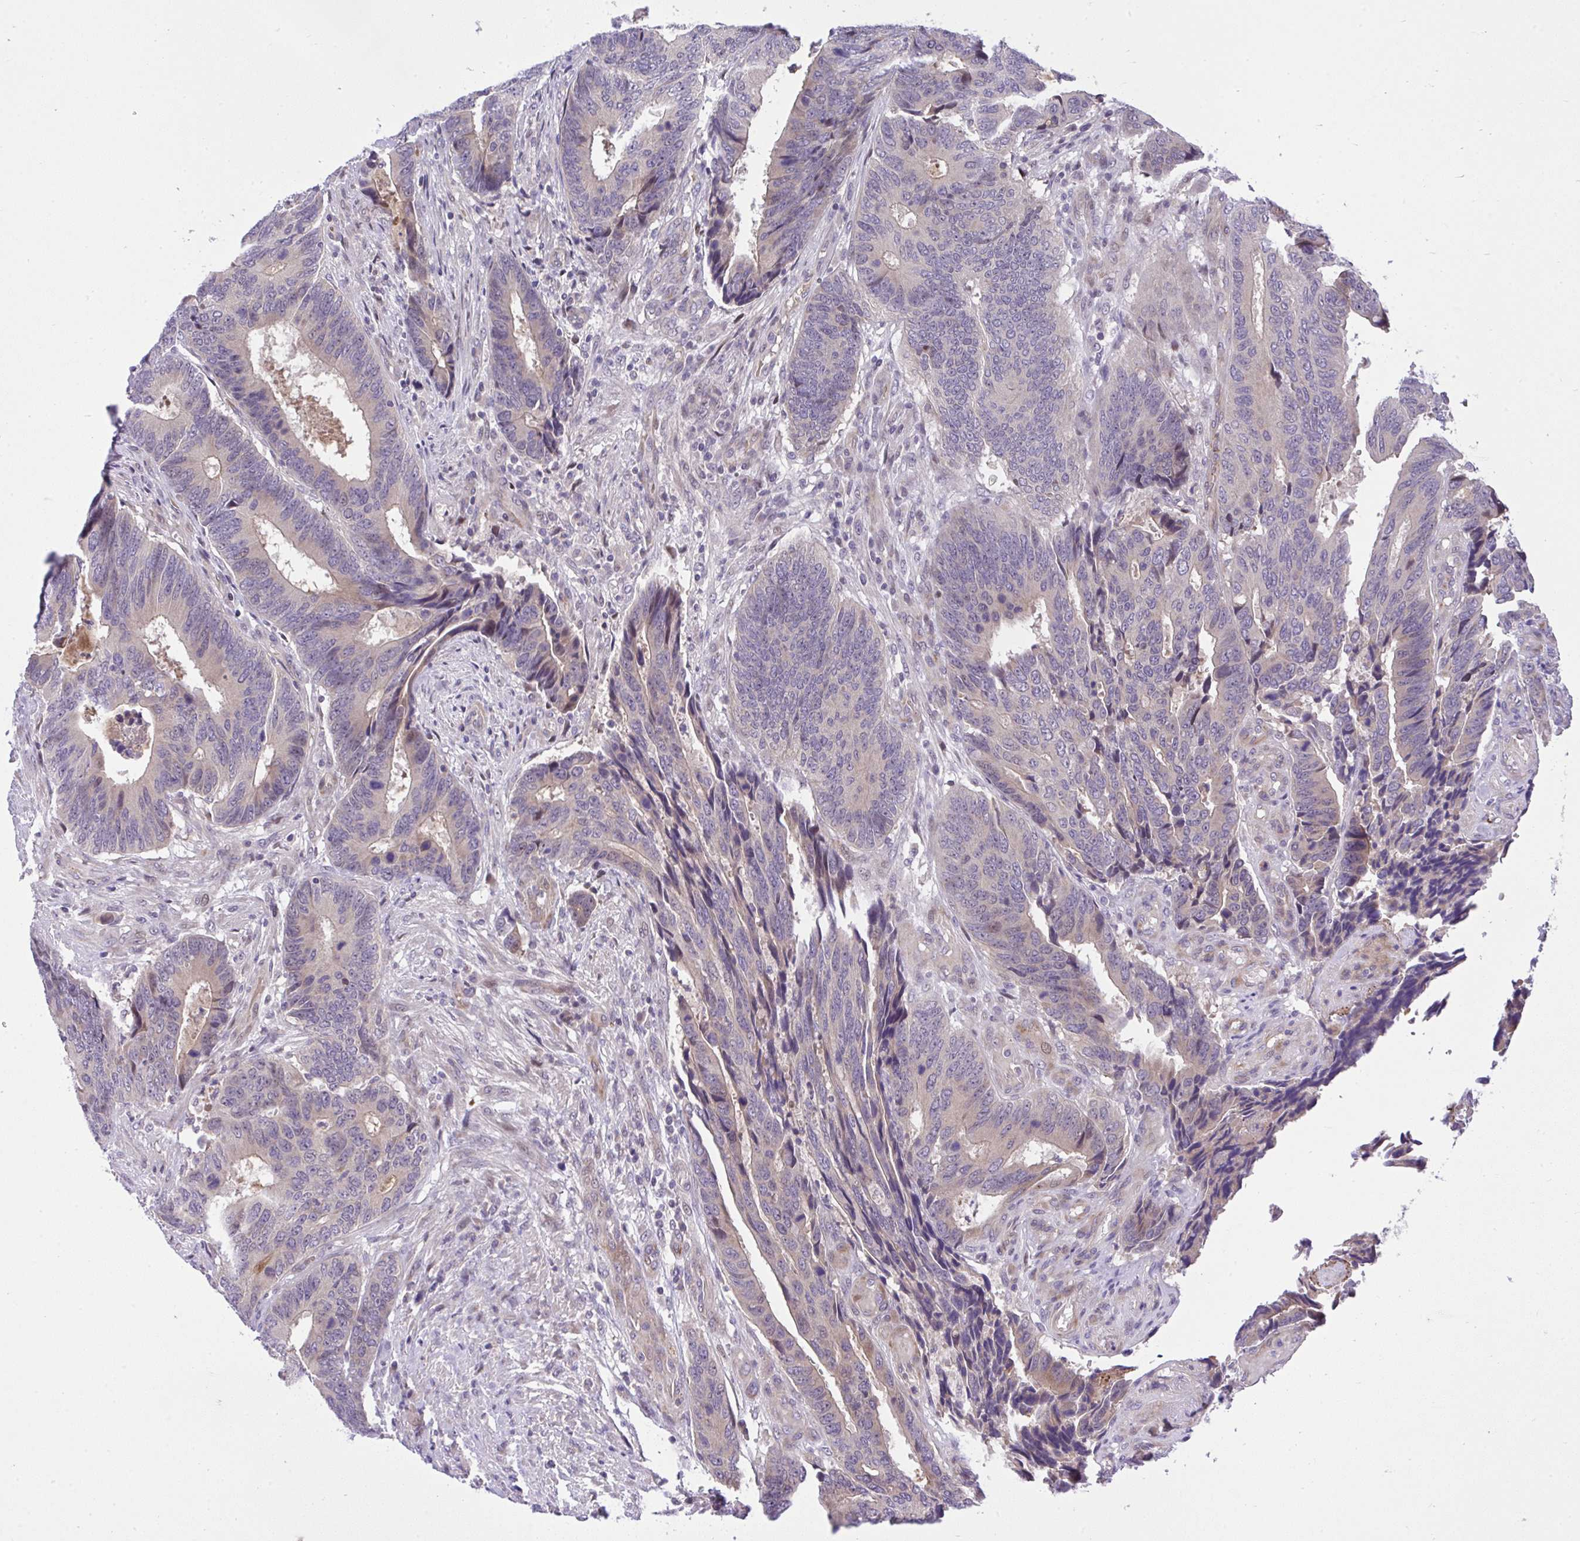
{"staining": {"intensity": "weak", "quantity": "25%-75%", "location": "cytoplasmic/membranous"}, "tissue": "colorectal cancer", "cell_type": "Tumor cells", "image_type": "cancer", "snomed": [{"axis": "morphology", "description": "Adenocarcinoma, NOS"}, {"axis": "topography", "description": "Colon"}], "caption": "Human colorectal cancer (adenocarcinoma) stained with a brown dye displays weak cytoplasmic/membranous positive positivity in about 25%-75% of tumor cells.", "gene": "CHIA", "patient": {"sex": "male", "age": 87}}